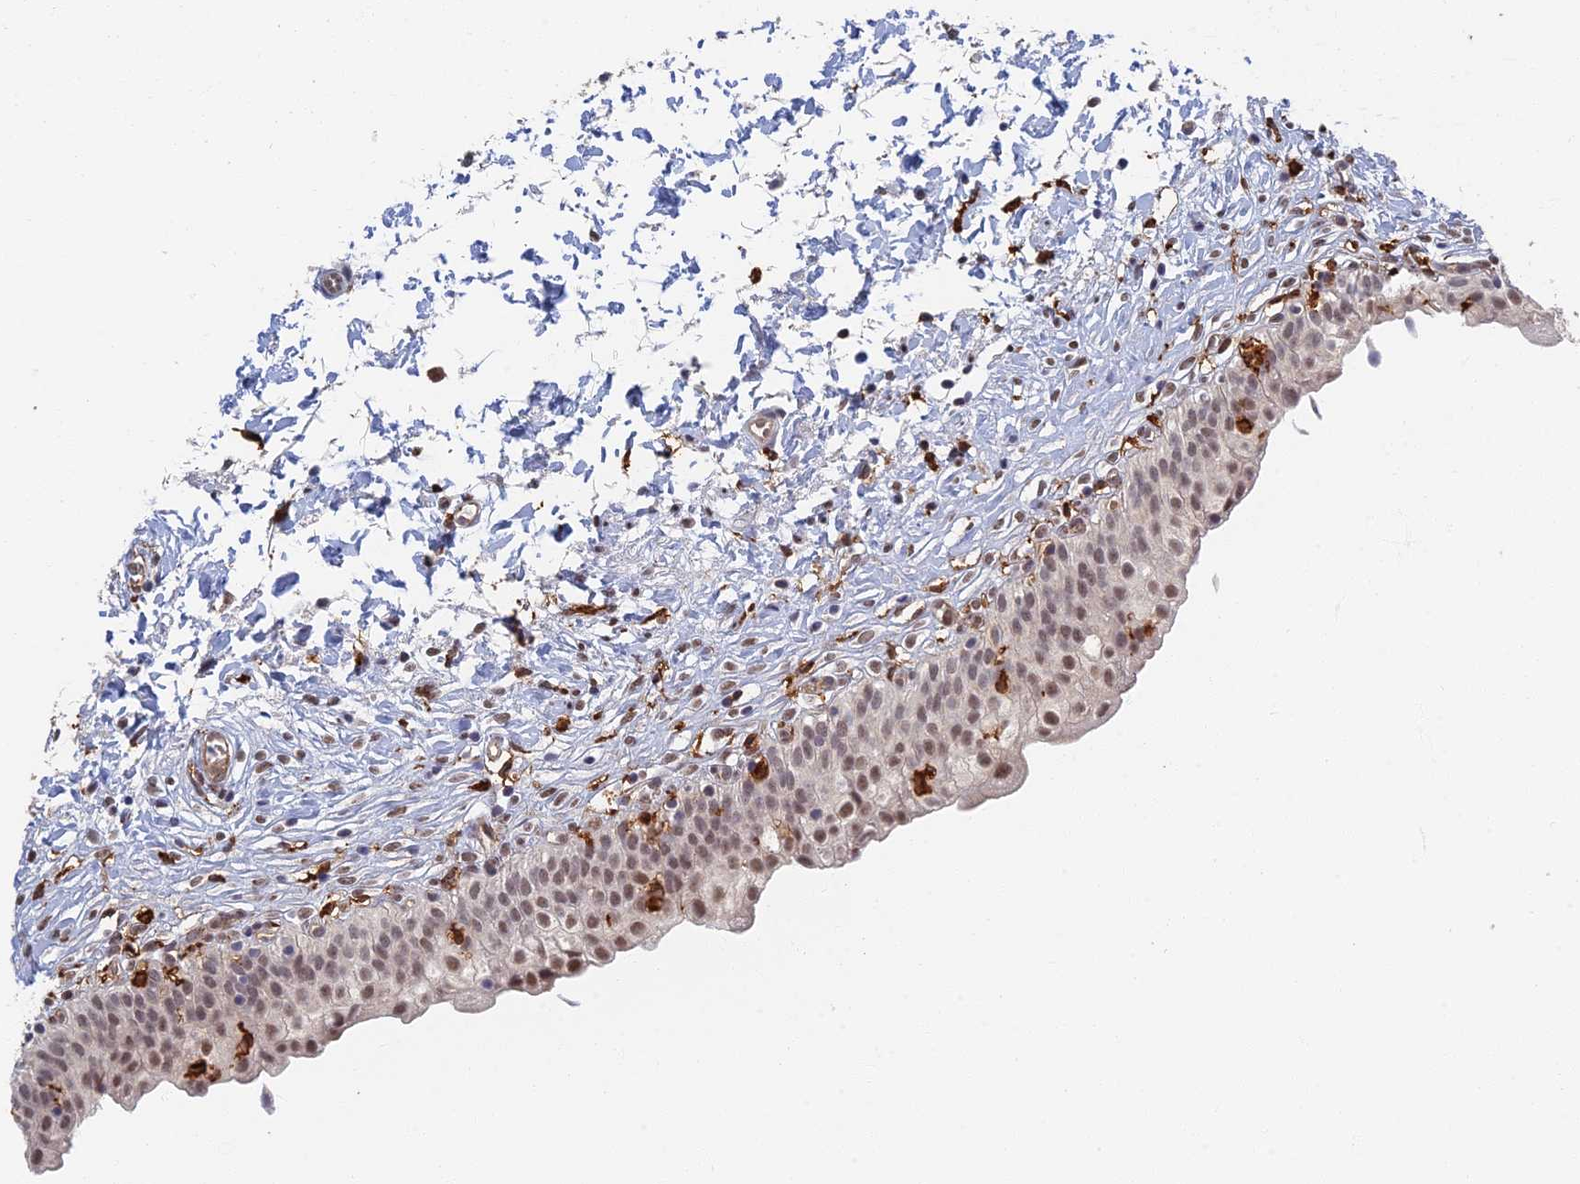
{"staining": {"intensity": "moderate", "quantity": "25%-75%", "location": "nuclear"}, "tissue": "urinary bladder", "cell_type": "Urothelial cells", "image_type": "normal", "snomed": [{"axis": "morphology", "description": "Normal tissue, NOS"}, {"axis": "topography", "description": "Urinary bladder"}], "caption": "A photomicrograph showing moderate nuclear positivity in approximately 25%-75% of urothelial cells in unremarkable urinary bladder, as visualized by brown immunohistochemical staining.", "gene": "GPATCH1", "patient": {"sex": "male", "age": 55}}